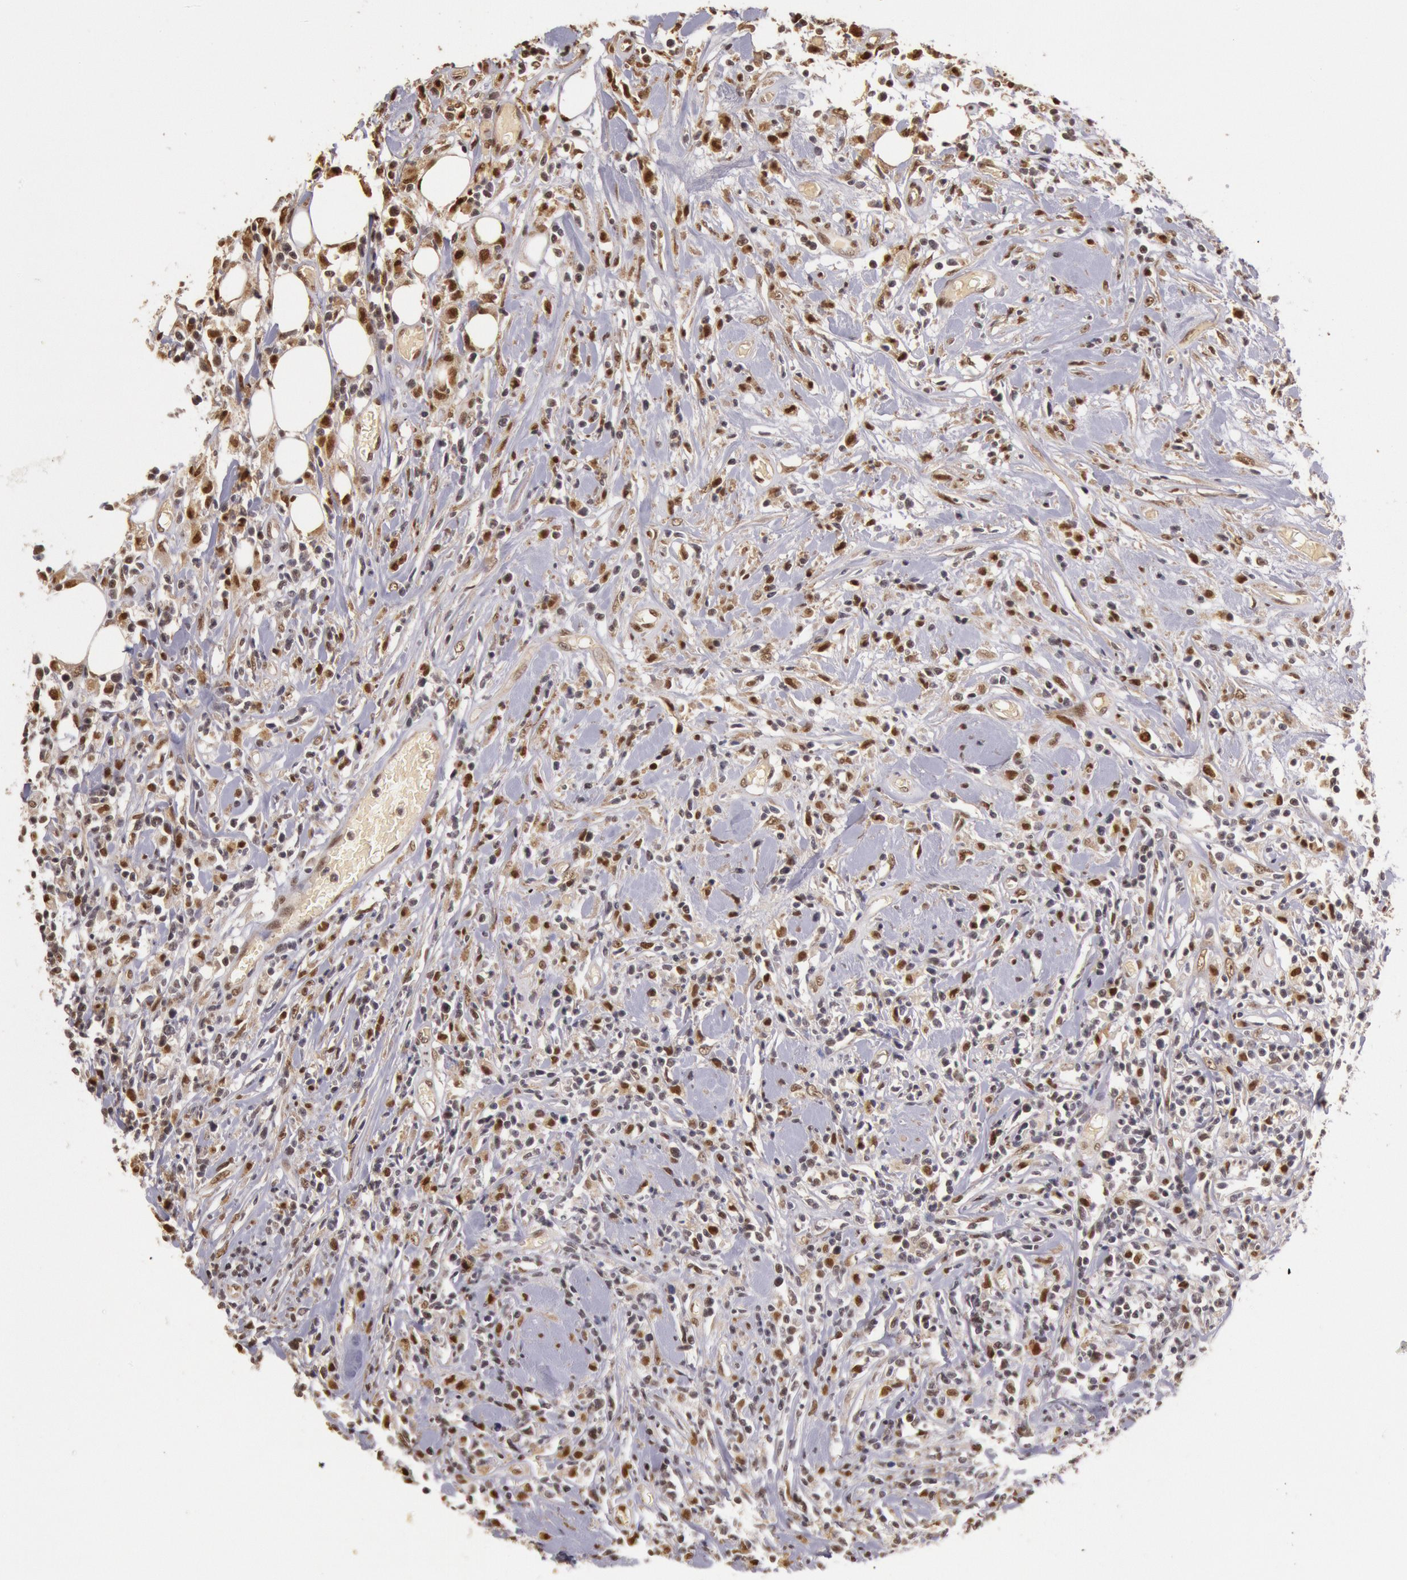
{"staining": {"intensity": "moderate", "quantity": "25%-75%", "location": "nuclear"}, "tissue": "lymphoma", "cell_type": "Tumor cells", "image_type": "cancer", "snomed": [{"axis": "morphology", "description": "Malignant lymphoma, non-Hodgkin's type, High grade"}, {"axis": "topography", "description": "Colon"}], "caption": "Approximately 25%-75% of tumor cells in malignant lymphoma, non-Hodgkin's type (high-grade) display moderate nuclear protein expression as visualized by brown immunohistochemical staining.", "gene": "LIG4", "patient": {"sex": "male", "age": 82}}